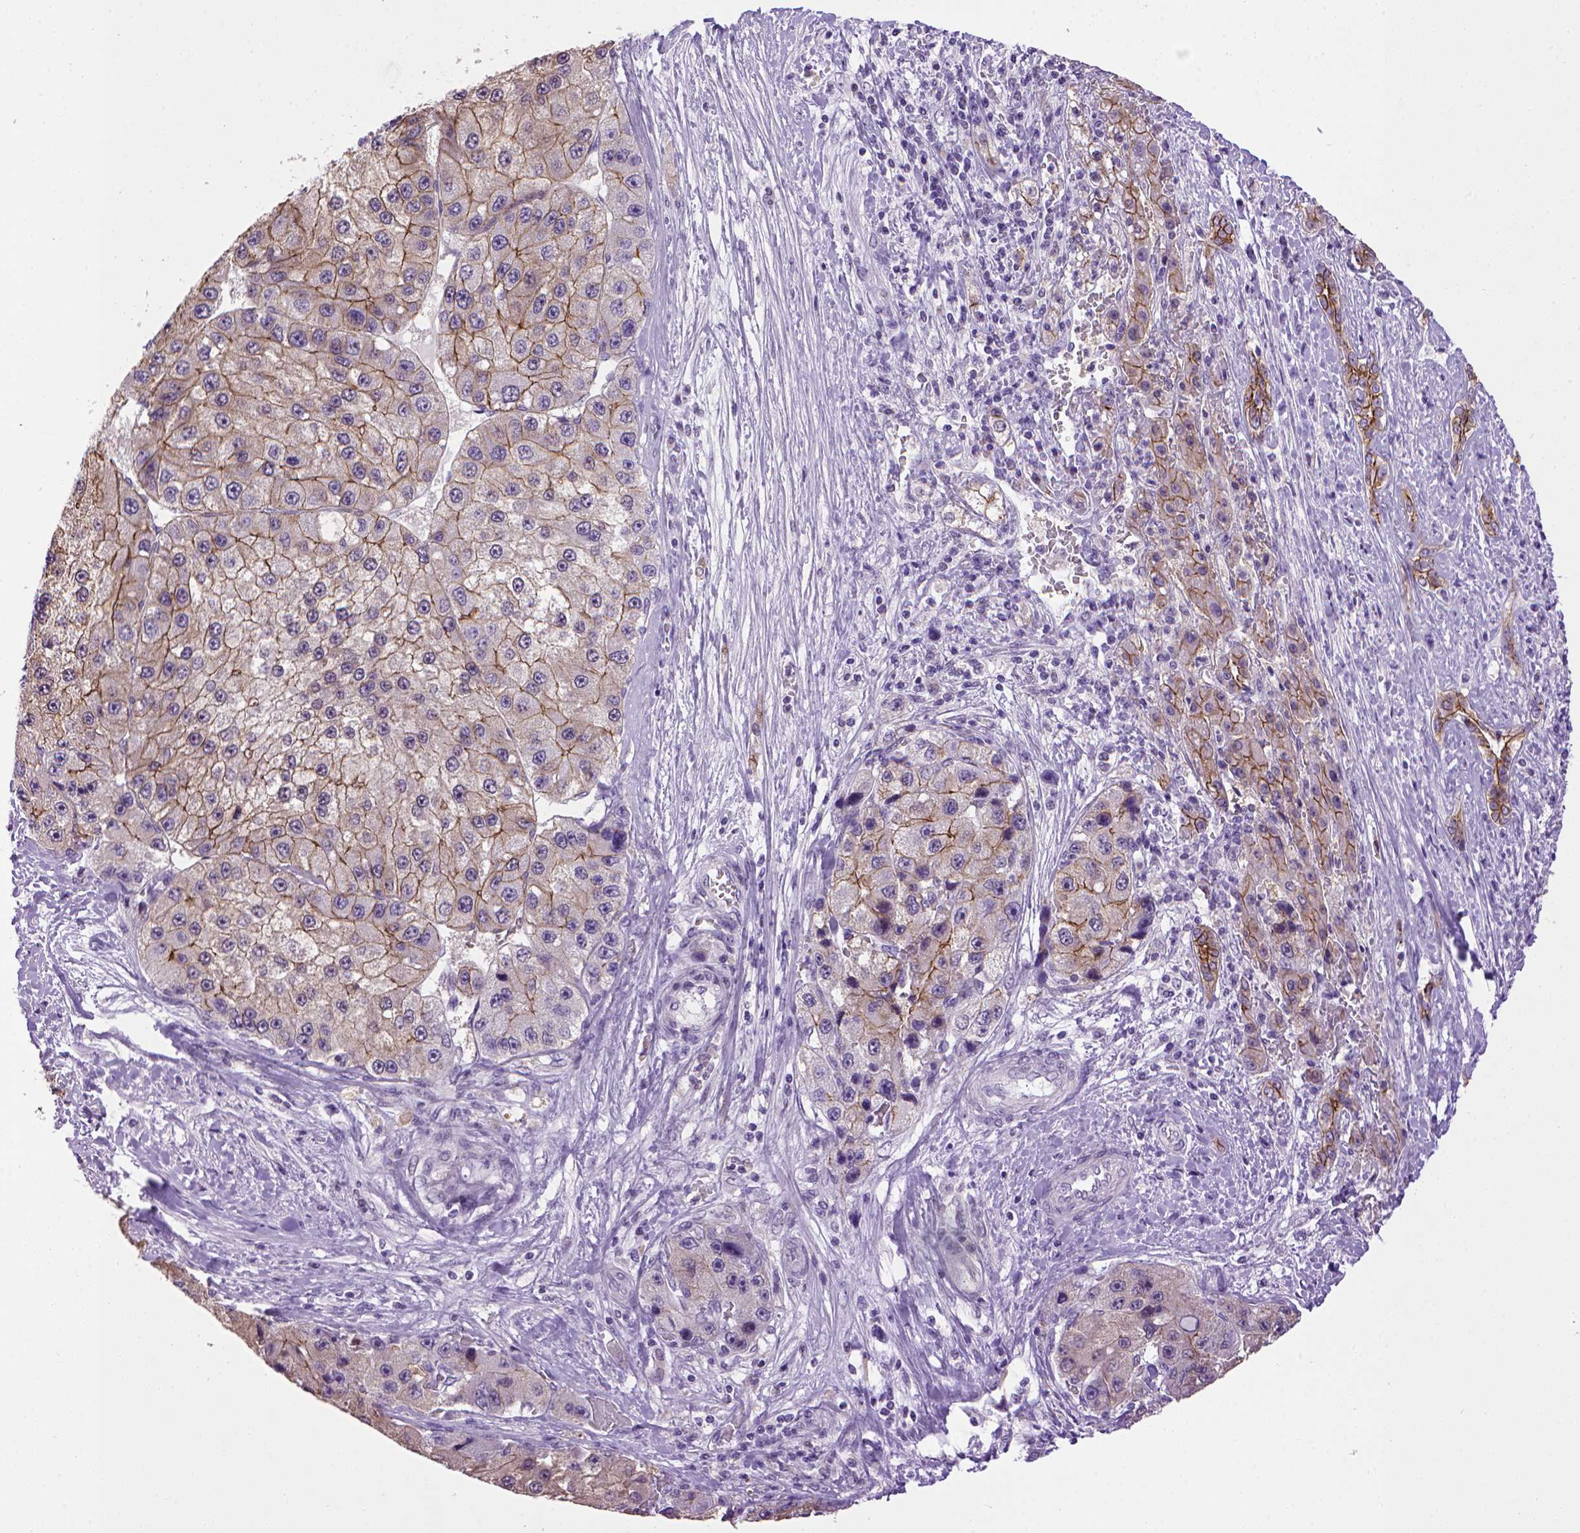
{"staining": {"intensity": "moderate", "quantity": "25%-75%", "location": "cytoplasmic/membranous"}, "tissue": "liver cancer", "cell_type": "Tumor cells", "image_type": "cancer", "snomed": [{"axis": "morphology", "description": "Carcinoma, Hepatocellular, NOS"}, {"axis": "topography", "description": "Liver"}], "caption": "Approximately 25%-75% of tumor cells in human hepatocellular carcinoma (liver) reveal moderate cytoplasmic/membranous protein staining as visualized by brown immunohistochemical staining.", "gene": "CDH1", "patient": {"sex": "female", "age": 73}}